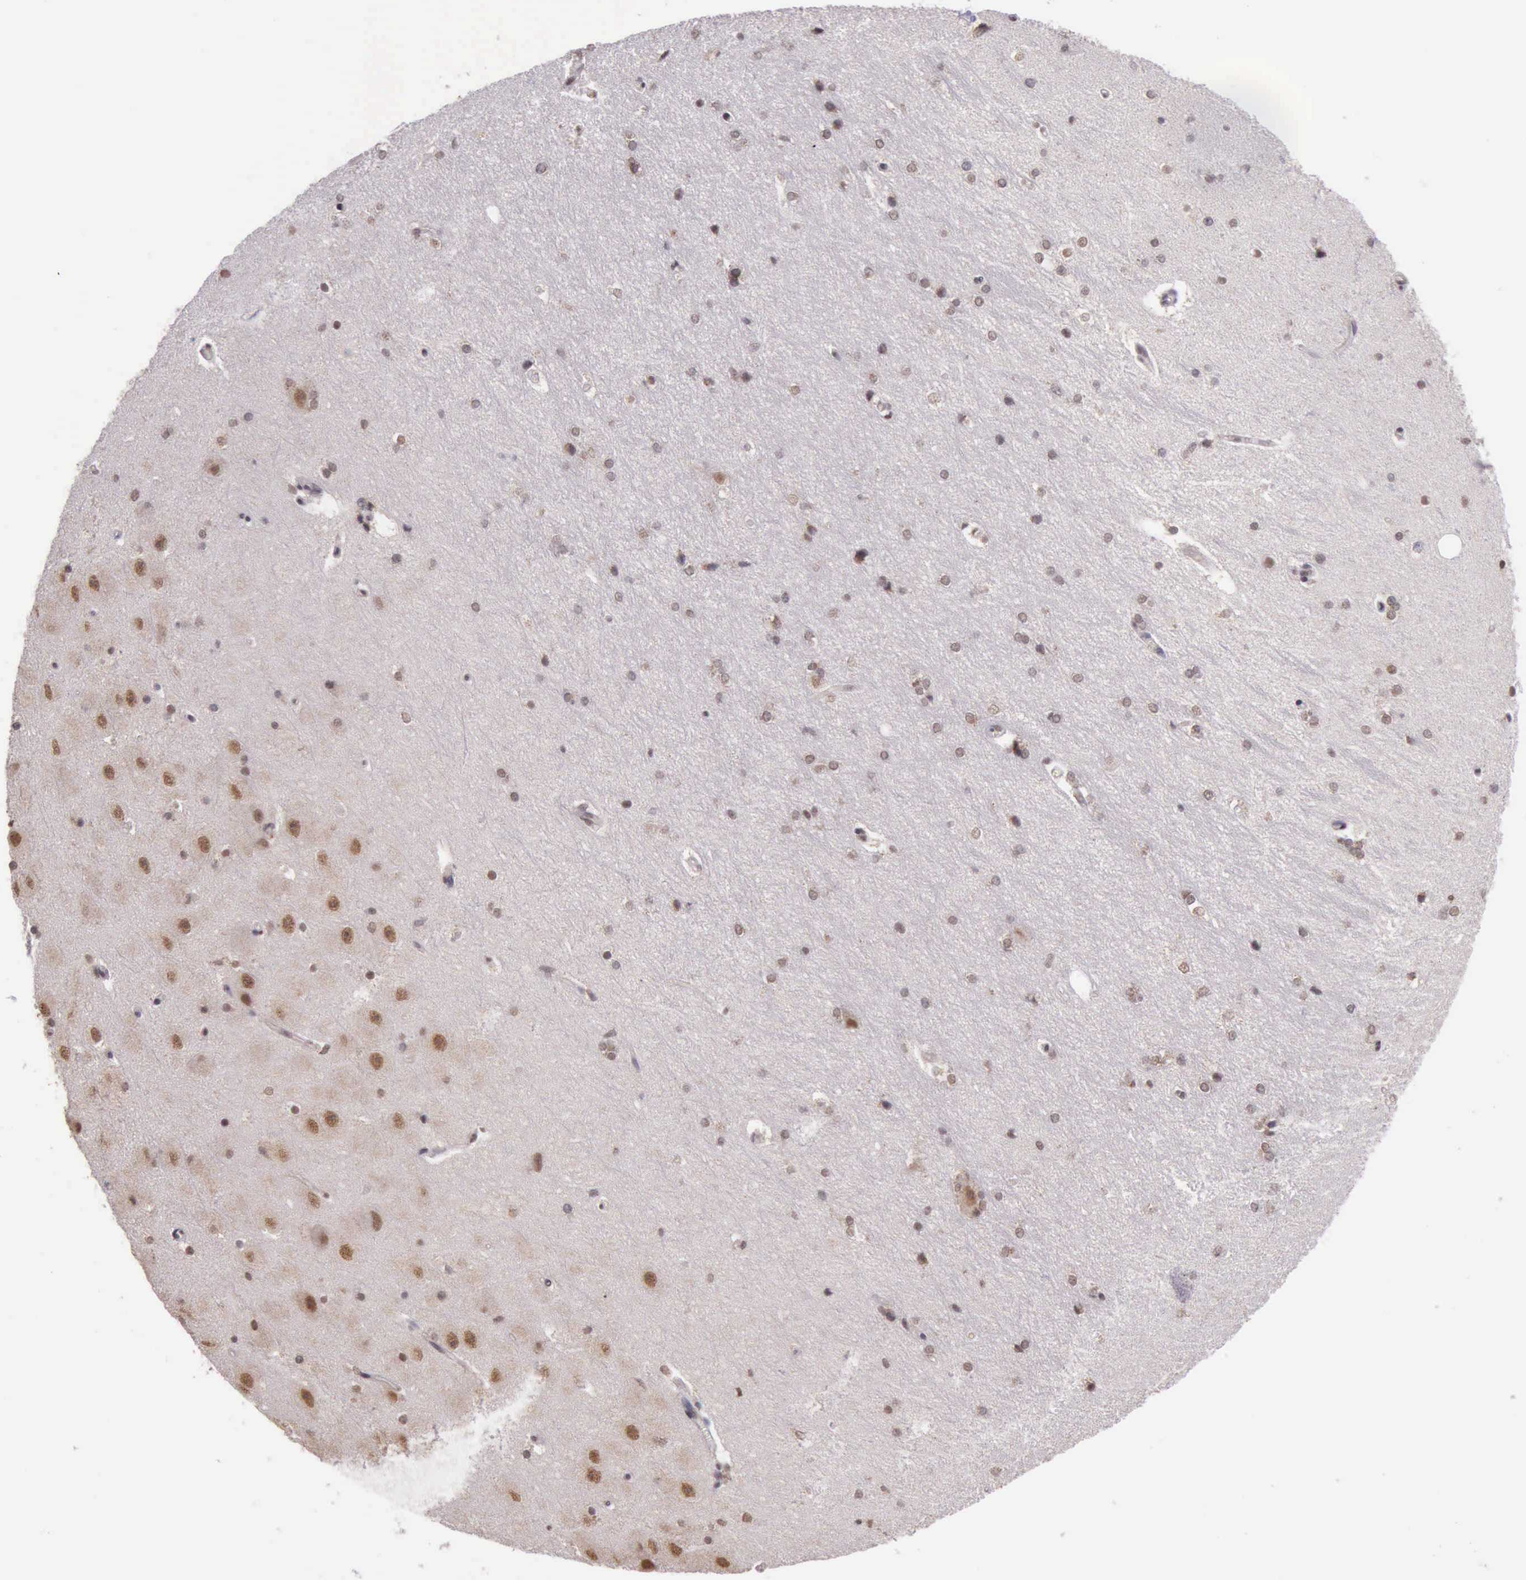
{"staining": {"intensity": "moderate", "quantity": ">75%", "location": "nuclear"}, "tissue": "hippocampus", "cell_type": "Glial cells", "image_type": "normal", "snomed": [{"axis": "morphology", "description": "Normal tissue, NOS"}, {"axis": "topography", "description": "Hippocampus"}], "caption": "Protein staining displays moderate nuclear staining in about >75% of glial cells in unremarkable hippocampus. (brown staining indicates protein expression, while blue staining denotes nuclei).", "gene": "PRPF39", "patient": {"sex": "female", "age": 19}}